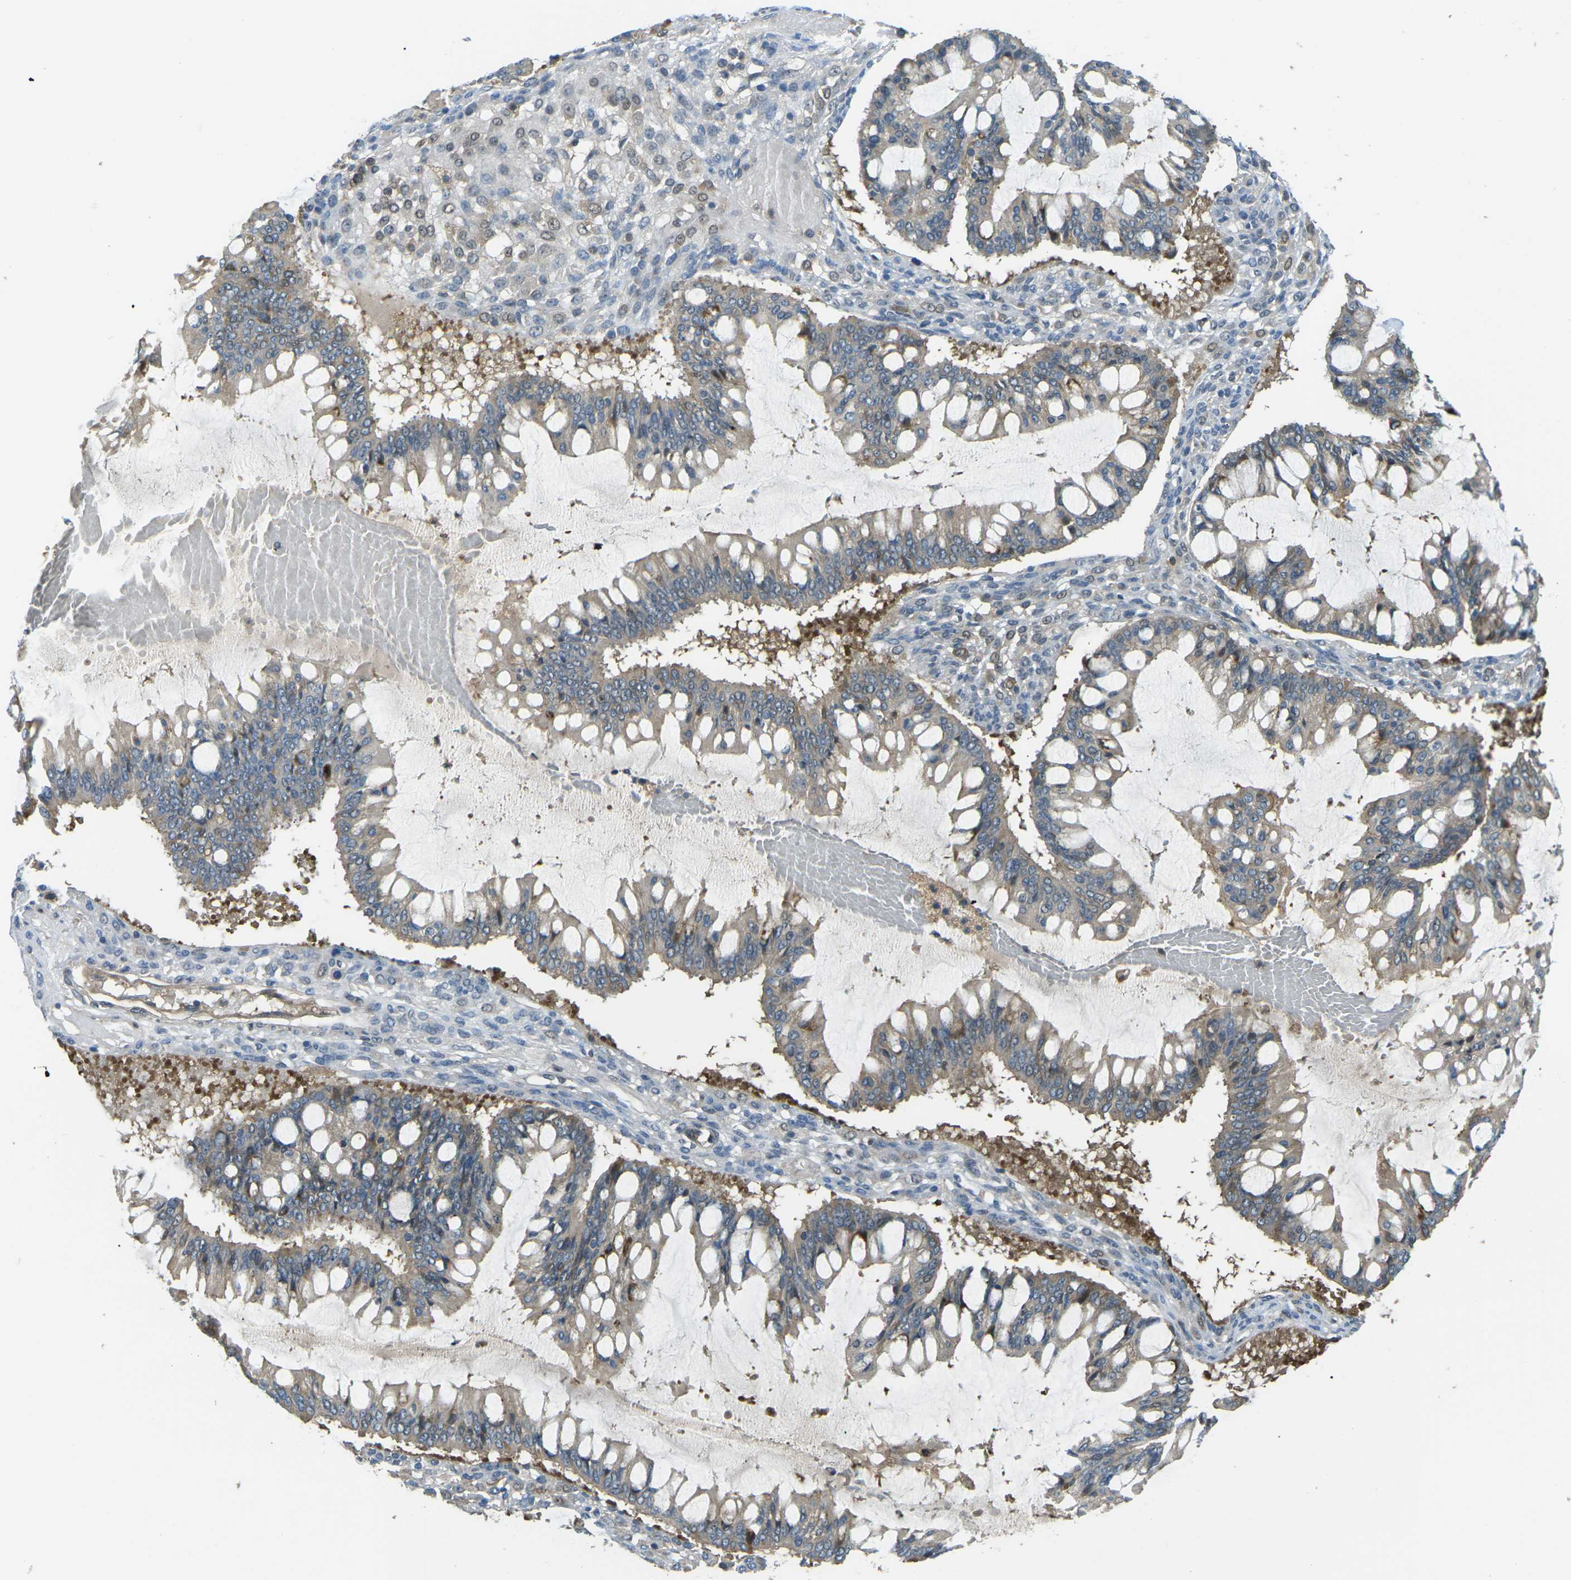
{"staining": {"intensity": "weak", "quantity": ">75%", "location": "cytoplasmic/membranous"}, "tissue": "ovarian cancer", "cell_type": "Tumor cells", "image_type": "cancer", "snomed": [{"axis": "morphology", "description": "Cystadenocarcinoma, mucinous, NOS"}, {"axis": "topography", "description": "Ovary"}], "caption": "Ovarian mucinous cystadenocarcinoma stained with immunohistochemistry reveals weak cytoplasmic/membranous expression in approximately >75% of tumor cells. Nuclei are stained in blue.", "gene": "PIEZO2", "patient": {"sex": "female", "age": 73}}